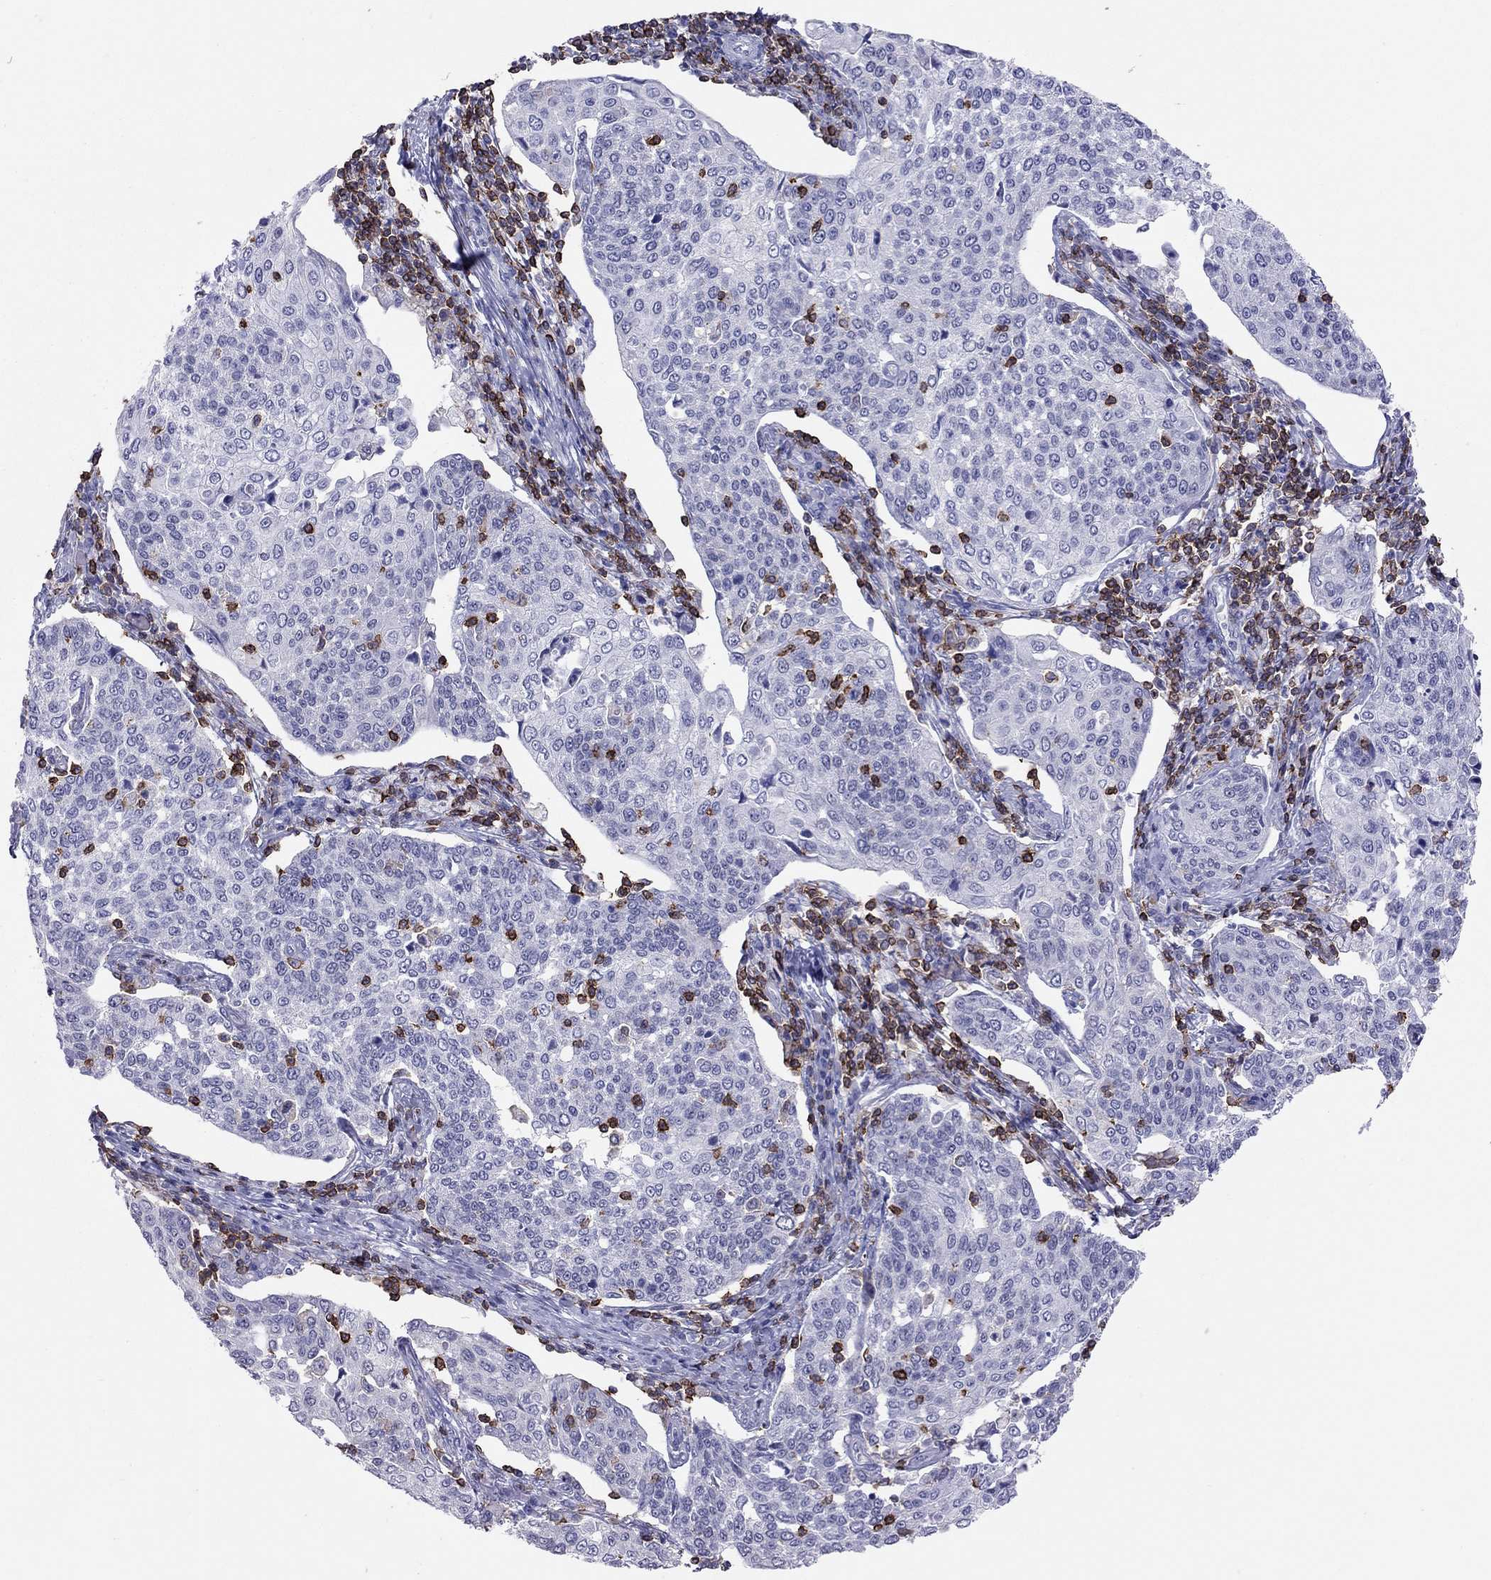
{"staining": {"intensity": "negative", "quantity": "none", "location": "none"}, "tissue": "cervical cancer", "cell_type": "Tumor cells", "image_type": "cancer", "snomed": [{"axis": "morphology", "description": "Squamous cell carcinoma, NOS"}, {"axis": "topography", "description": "Cervix"}], "caption": "Immunohistochemistry of human cervical cancer (squamous cell carcinoma) reveals no staining in tumor cells.", "gene": "MND1", "patient": {"sex": "female", "age": 34}}